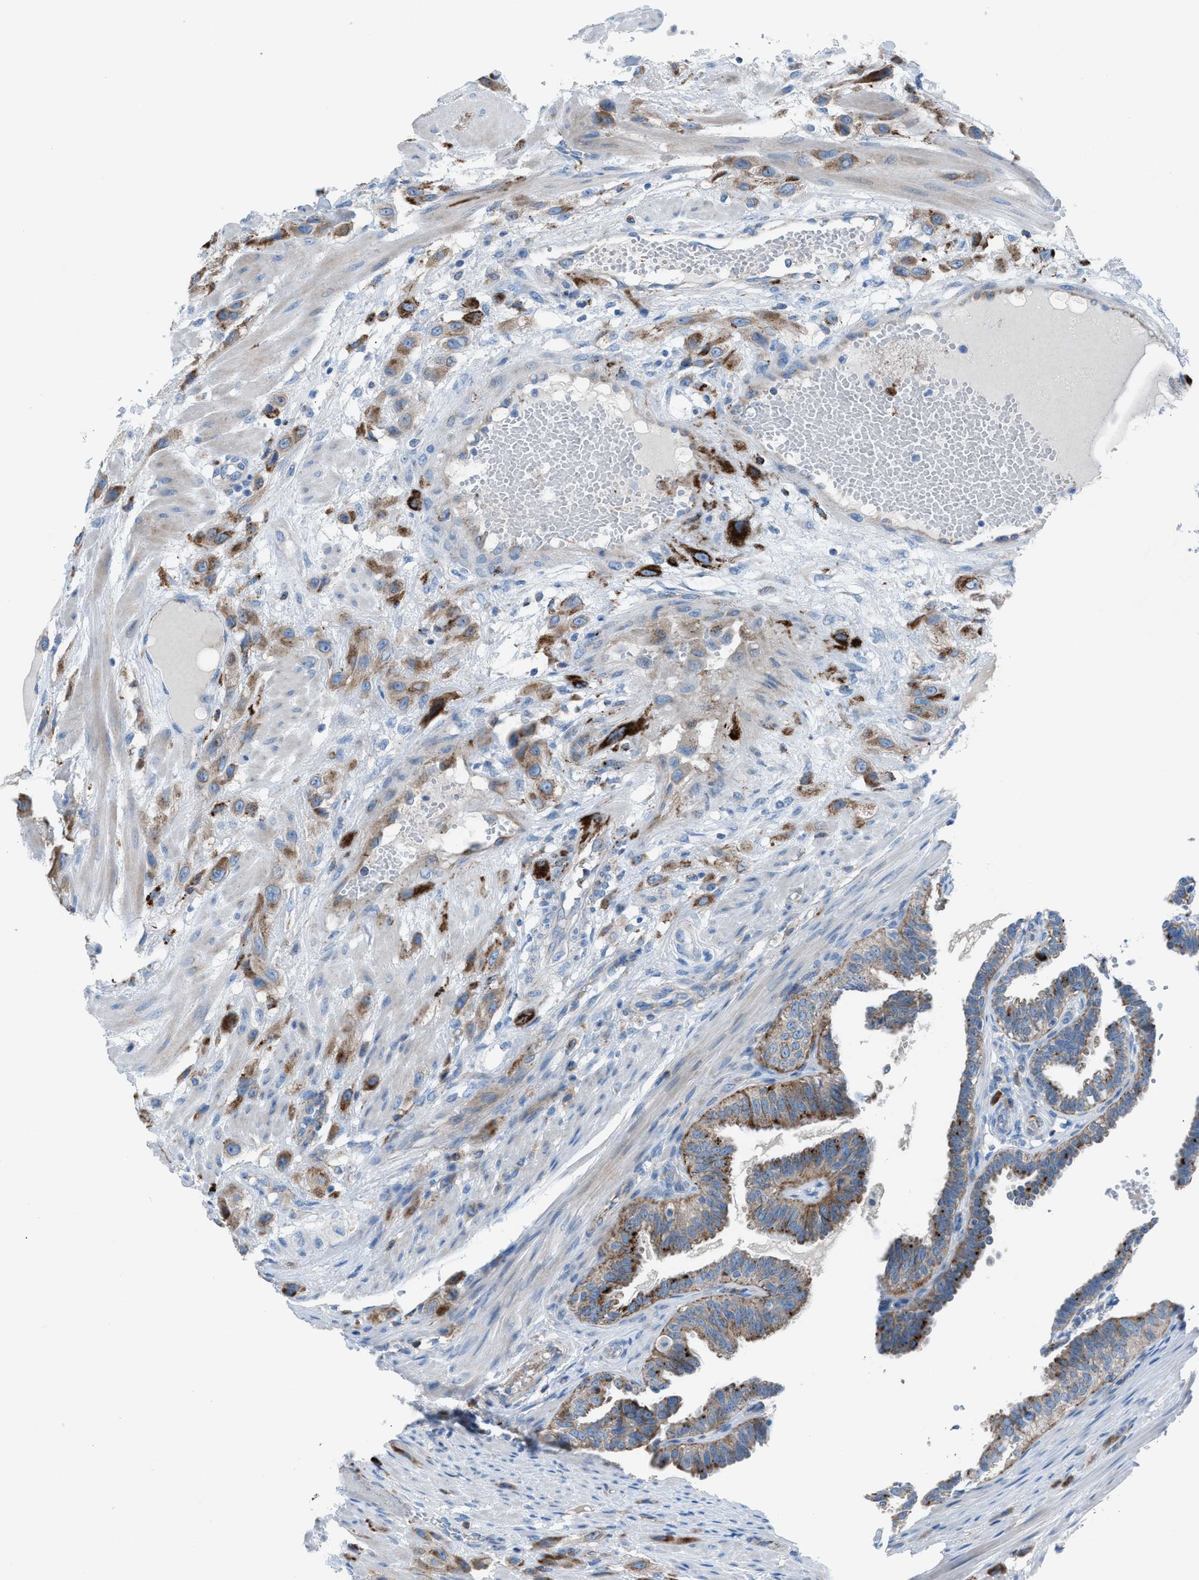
{"staining": {"intensity": "moderate", "quantity": ">75%", "location": "cytoplasmic/membranous"}, "tissue": "fallopian tube", "cell_type": "Glandular cells", "image_type": "normal", "snomed": [{"axis": "morphology", "description": "Normal tissue, NOS"}, {"axis": "topography", "description": "Fallopian tube"}, {"axis": "topography", "description": "Placenta"}], "caption": "Protein analysis of benign fallopian tube reveals moderate cytoplasmic/membranous staining in about >75% of glandular cells. The protein is shown in brown color, while the nuclei are stained blue.", "gene": "CD1B", "patient": {"sex": "female", "age": 34}}